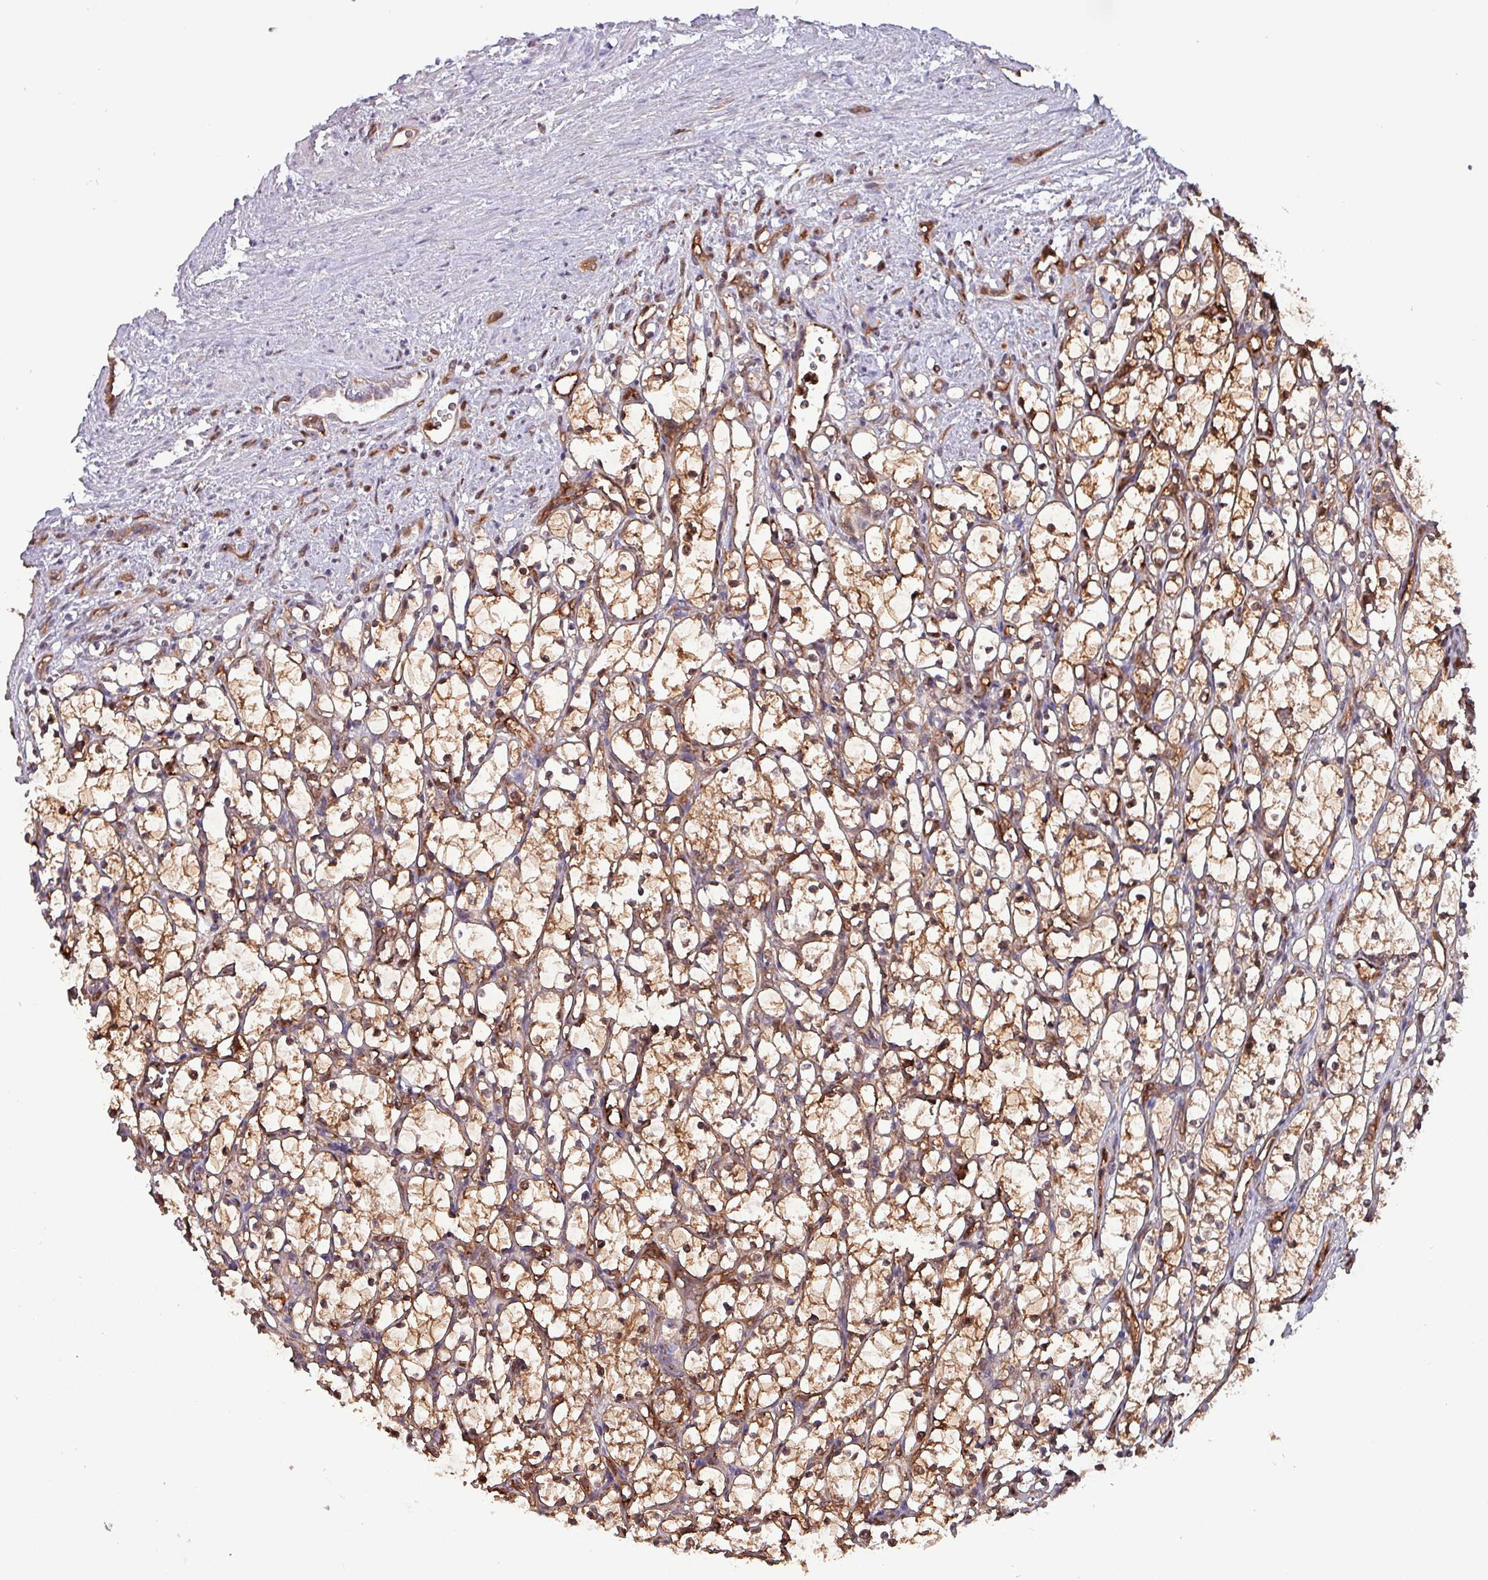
{"staining": {"intensity": "moderate", "quantity": ">75%", "location": "cytoplasmic/membranous"}, "tissue": "renal cancer", "cell_type": "Tumor cells", "image_type": "cancer", "snomed": [{"axis": "morphology", "description": "Adenocarcinoma, NOS"}, {"axis": "topography", "description": "Kidney"}], "caption": "Renal adenocarcinoma tissue exhibits moderate cytoplasmic/membranous positivity in approximately >75% of tumor cells", "gene": "PSMB8", "patient": {"sex": "female", "age": 69}}